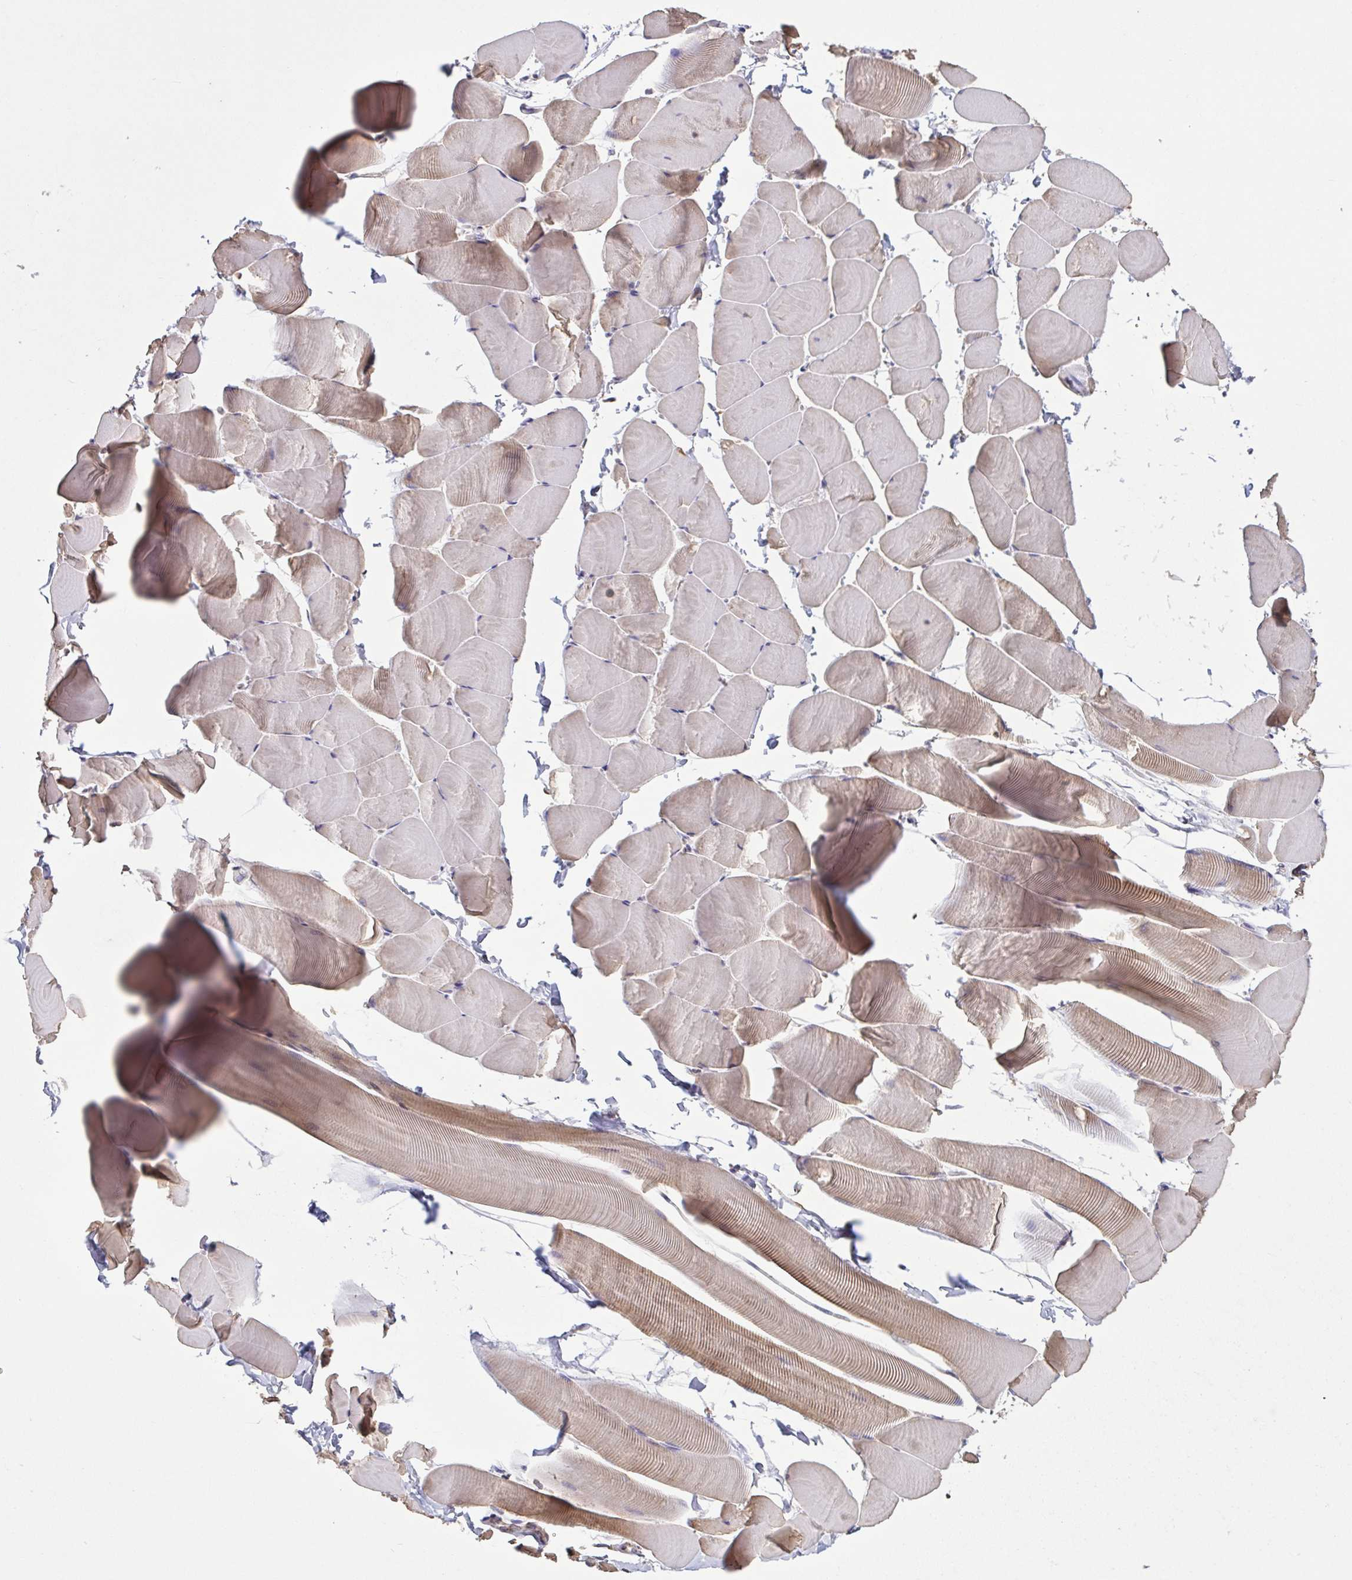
{"staining": {"intensity": "weak", "quantity": "25%-75%", "location": "cytoplasmic/membranous"}, "tissue": "skeletal muscle", "cell_type": "Myocytes", "image_type": "normal", "snomed": [{"axis": "morphology", "description": "Normal tissue, NOS"}, {"axis": "topography", "description": "Skeletal muscle"}], "caption": "Protein staining of benign skeletal muscle demonstrates weak cytoplasmic/membranous positivity in about 25%-75% of myocytes. (DAB = brown stain, brightfield microscopy at high magnification).", "gene": "DIP2B", "patient": {"sex": "male", "age": 25}}